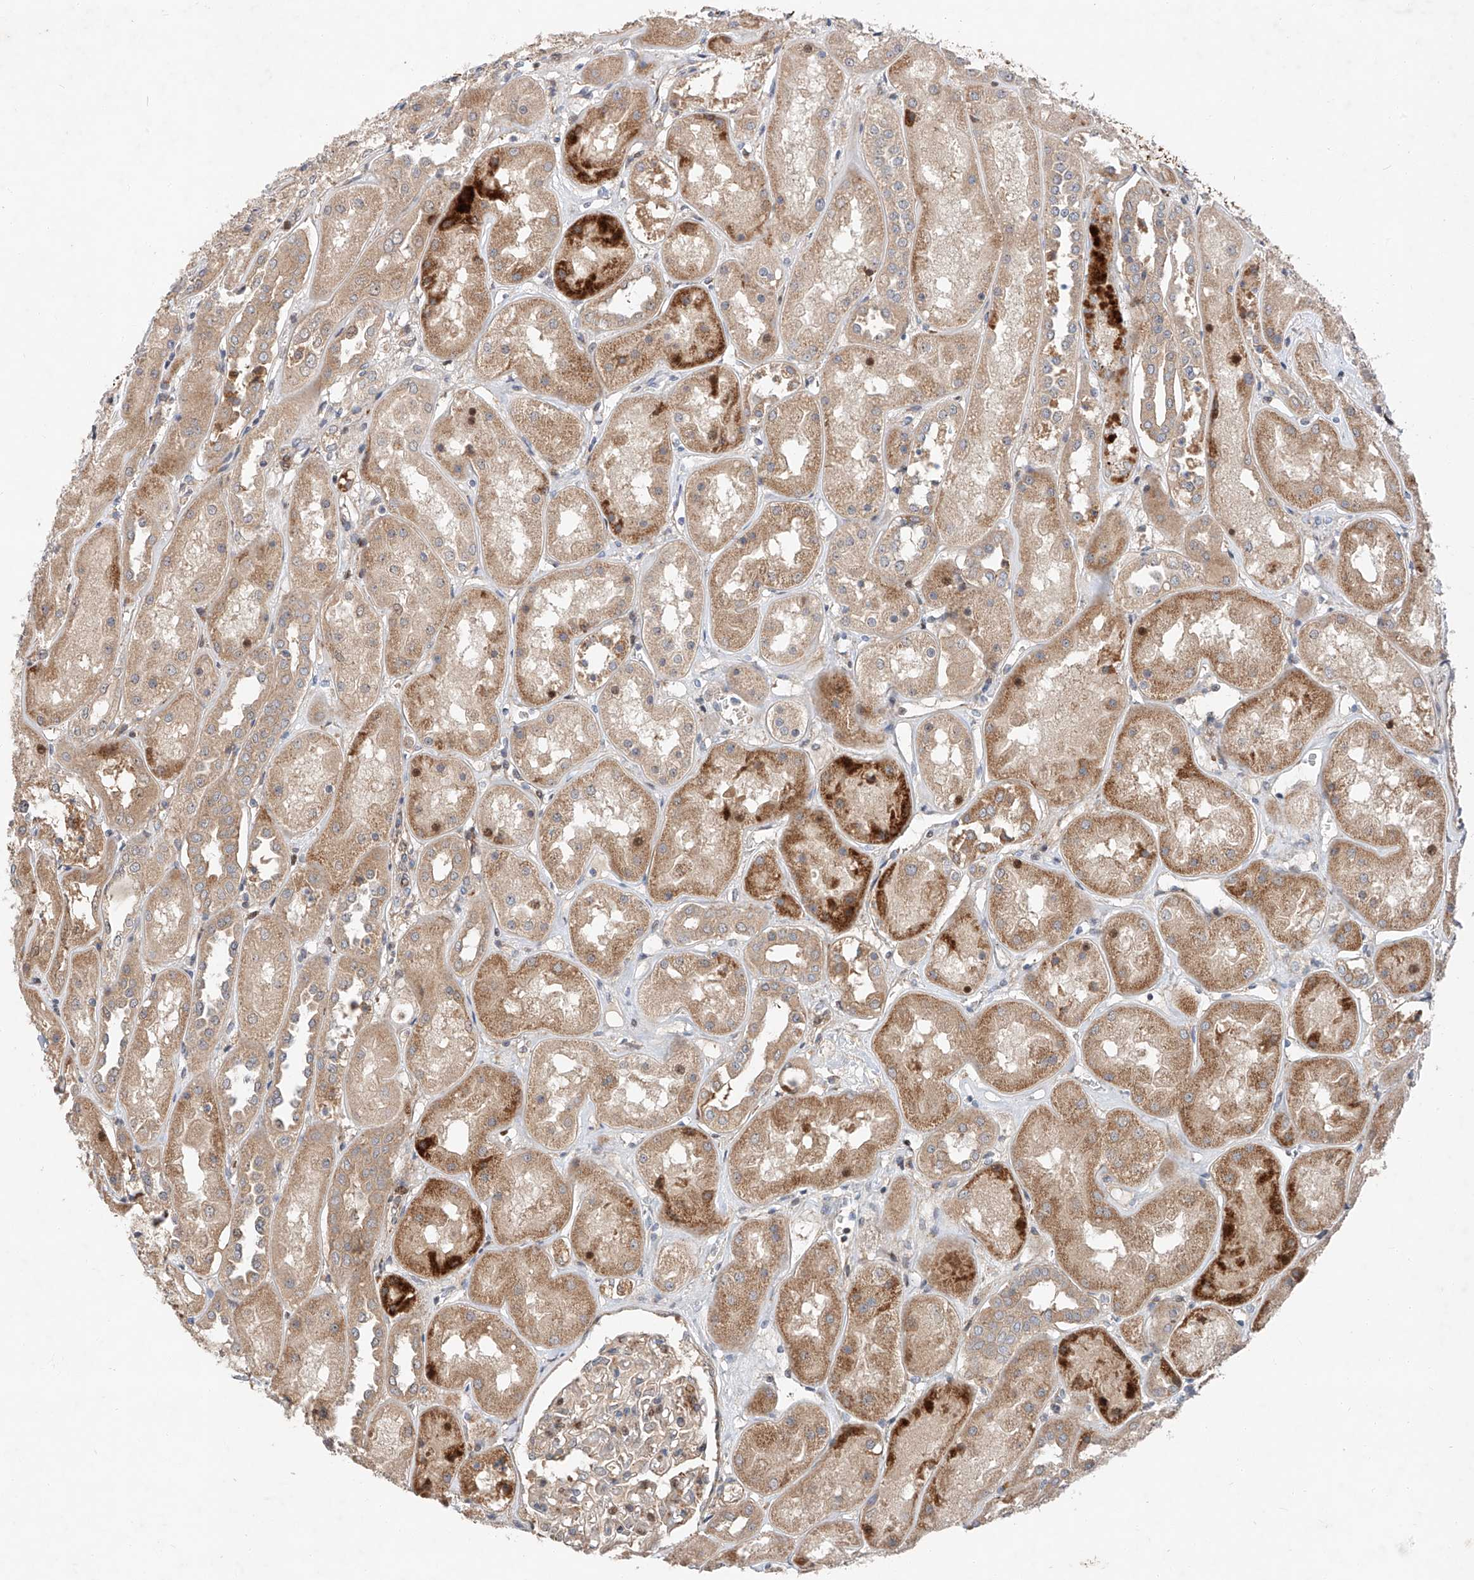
{"staining": {"intensity": "moderate", "quantity": "25%-75%", "location": "cytoplasmic/membranous"}, "tissue": "kidney", "cell_type": "Cells in glomeruli", "image_type": "normal", "snomed": [{"axis": "morphology", "description": "Normal tissue, NOS"}, {"axis": "topography", "description": "Kidney"}], "caption": "Brown immunohistochemical staining in normal human kidney shows moderate cytoplasmic/membranous positivity in approximately 25%-75% of cells in glomeruli.", "gene": "USF3", "patient": {"sex": "male", "age": 70}}